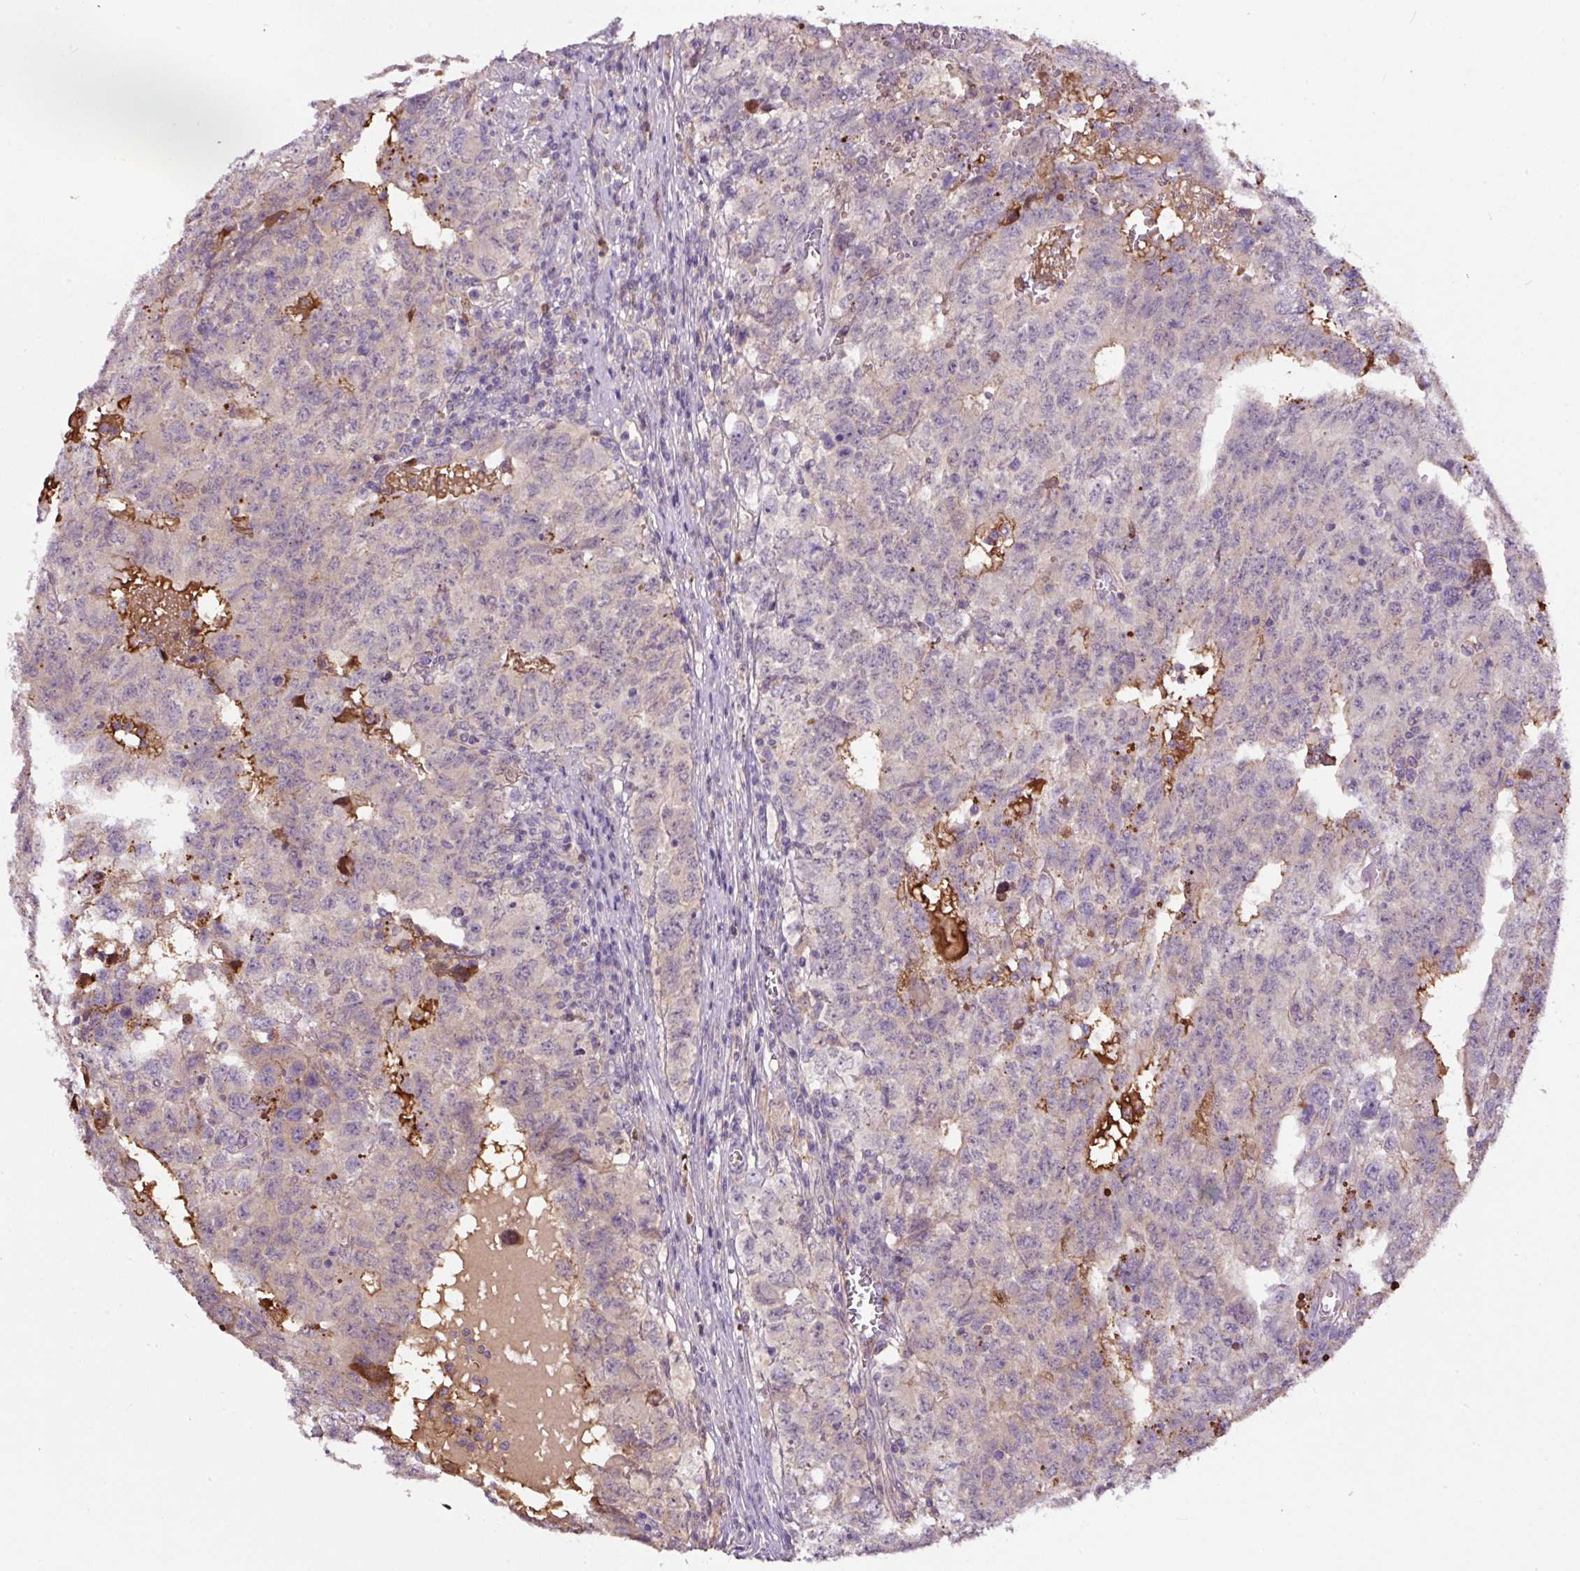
{"staining": {"intensity": "negative", "quantity": "none", "location": "none"}, "tissue": "testis cancer", "cell_type": "Tumor cells", "image_type": "cancer", "snomed": [{"axis": "morphology", "description": "Carcinoma, Embryonal, NOS"}, {"axis": "topography", "description": "Testis"}], "caption": "Testis embryonal carcinoma was stained to show a protein in brown. There is no significant expression in tumor cells.", "gene": "LRRC24", "patient": {"sex": "male", "age": 34}}